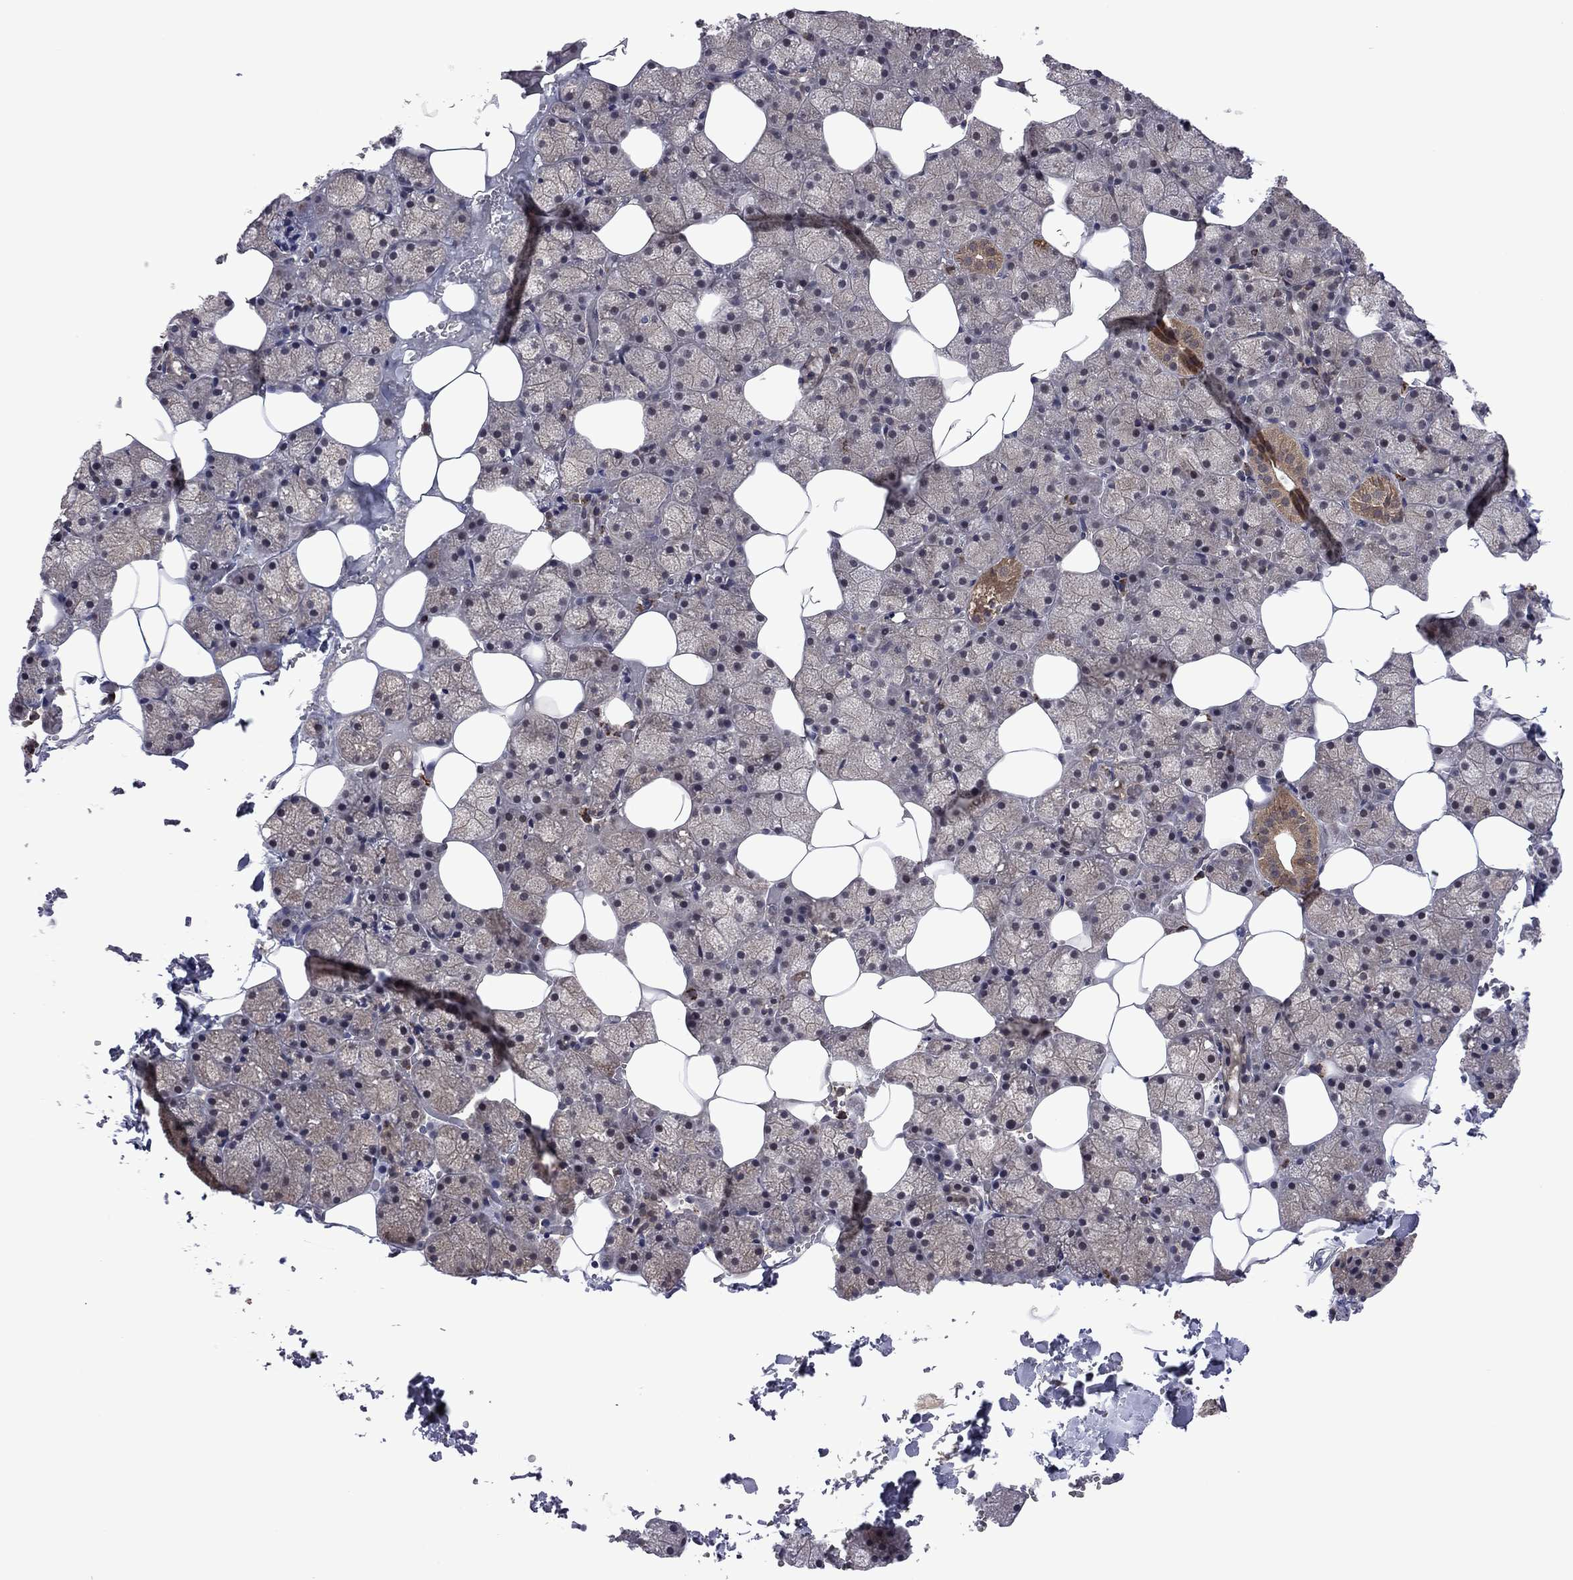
{"staining": {"intensity": "moderate", "quantity": ">75%", "location": "cytoplasmic/membranous"}, "tissue": "salivary gland", "cell_type": "Glandular cells", "image_type": "normal", "snomed": [{"axis": "morphology", "description": "Normal tissue, NOS"}, {"axis": "topography", "description": "Salivary gland"}], "caption": "IHC of unremarkable salivary gland demonstrates medium levels of moderate cytoplasmic/membranous staining in about >75% of glandular cells.", "gene": "GPAA1", "patient": {"sex": "male", "age": 38}}